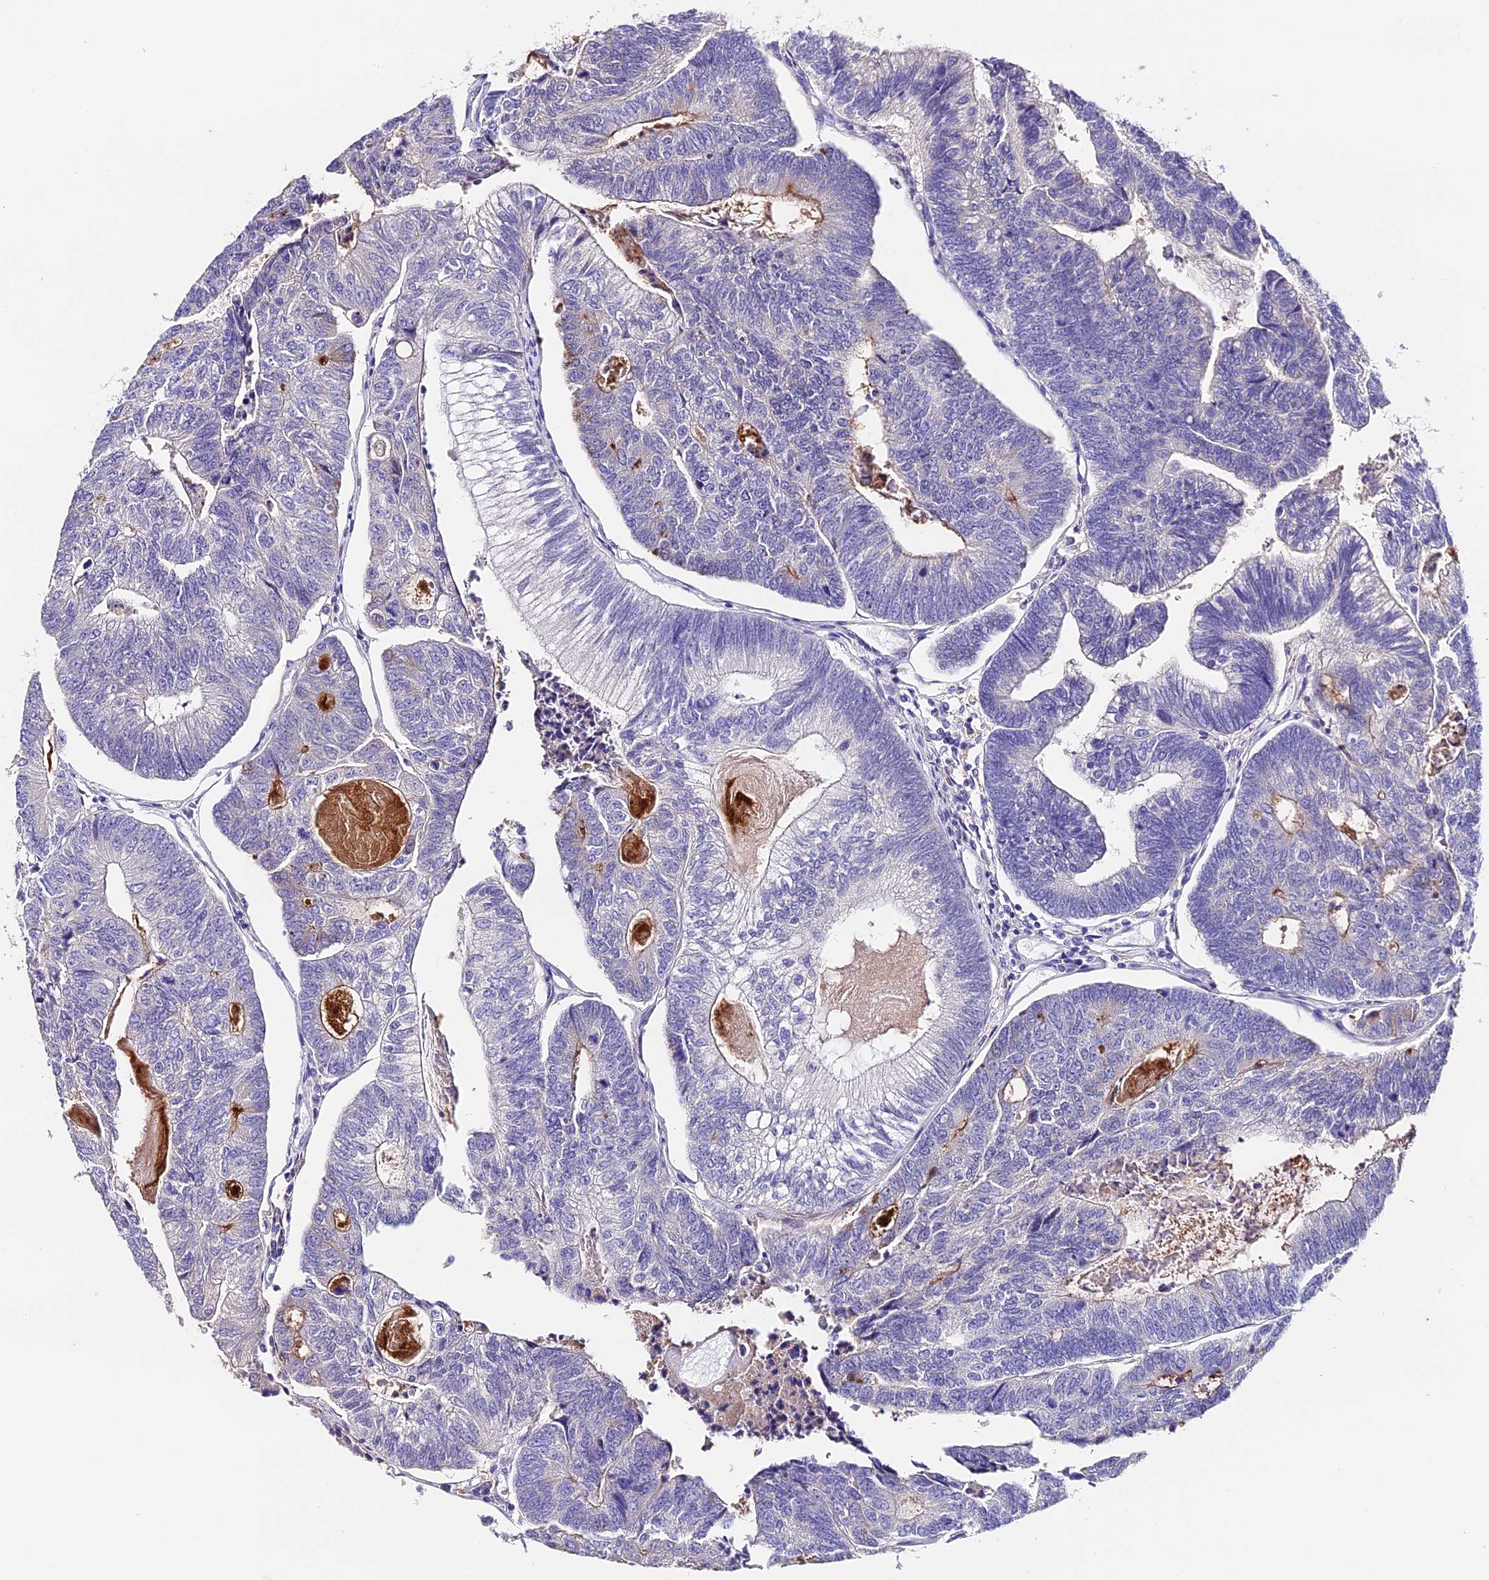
{"staining": {"intensity": "negative", "quantity": "none", "location": "none"}, "tissue": "colorectal cancer", "cell_type": "Tumor cells", "image_type": "cancer", "snomed": [{"axis": "morphology", "description": "Adenocarcinoma, NOS"}, {"axis": "topography", "description": "Colon"}], "caption": "This is an immunohistochemistry (IHC) image of human colorectal cancer (adenocarcinoma). There is no staining in tumor cells.", "gene": "LYPD6", "patient": {"sex": "female", "age": 67}}